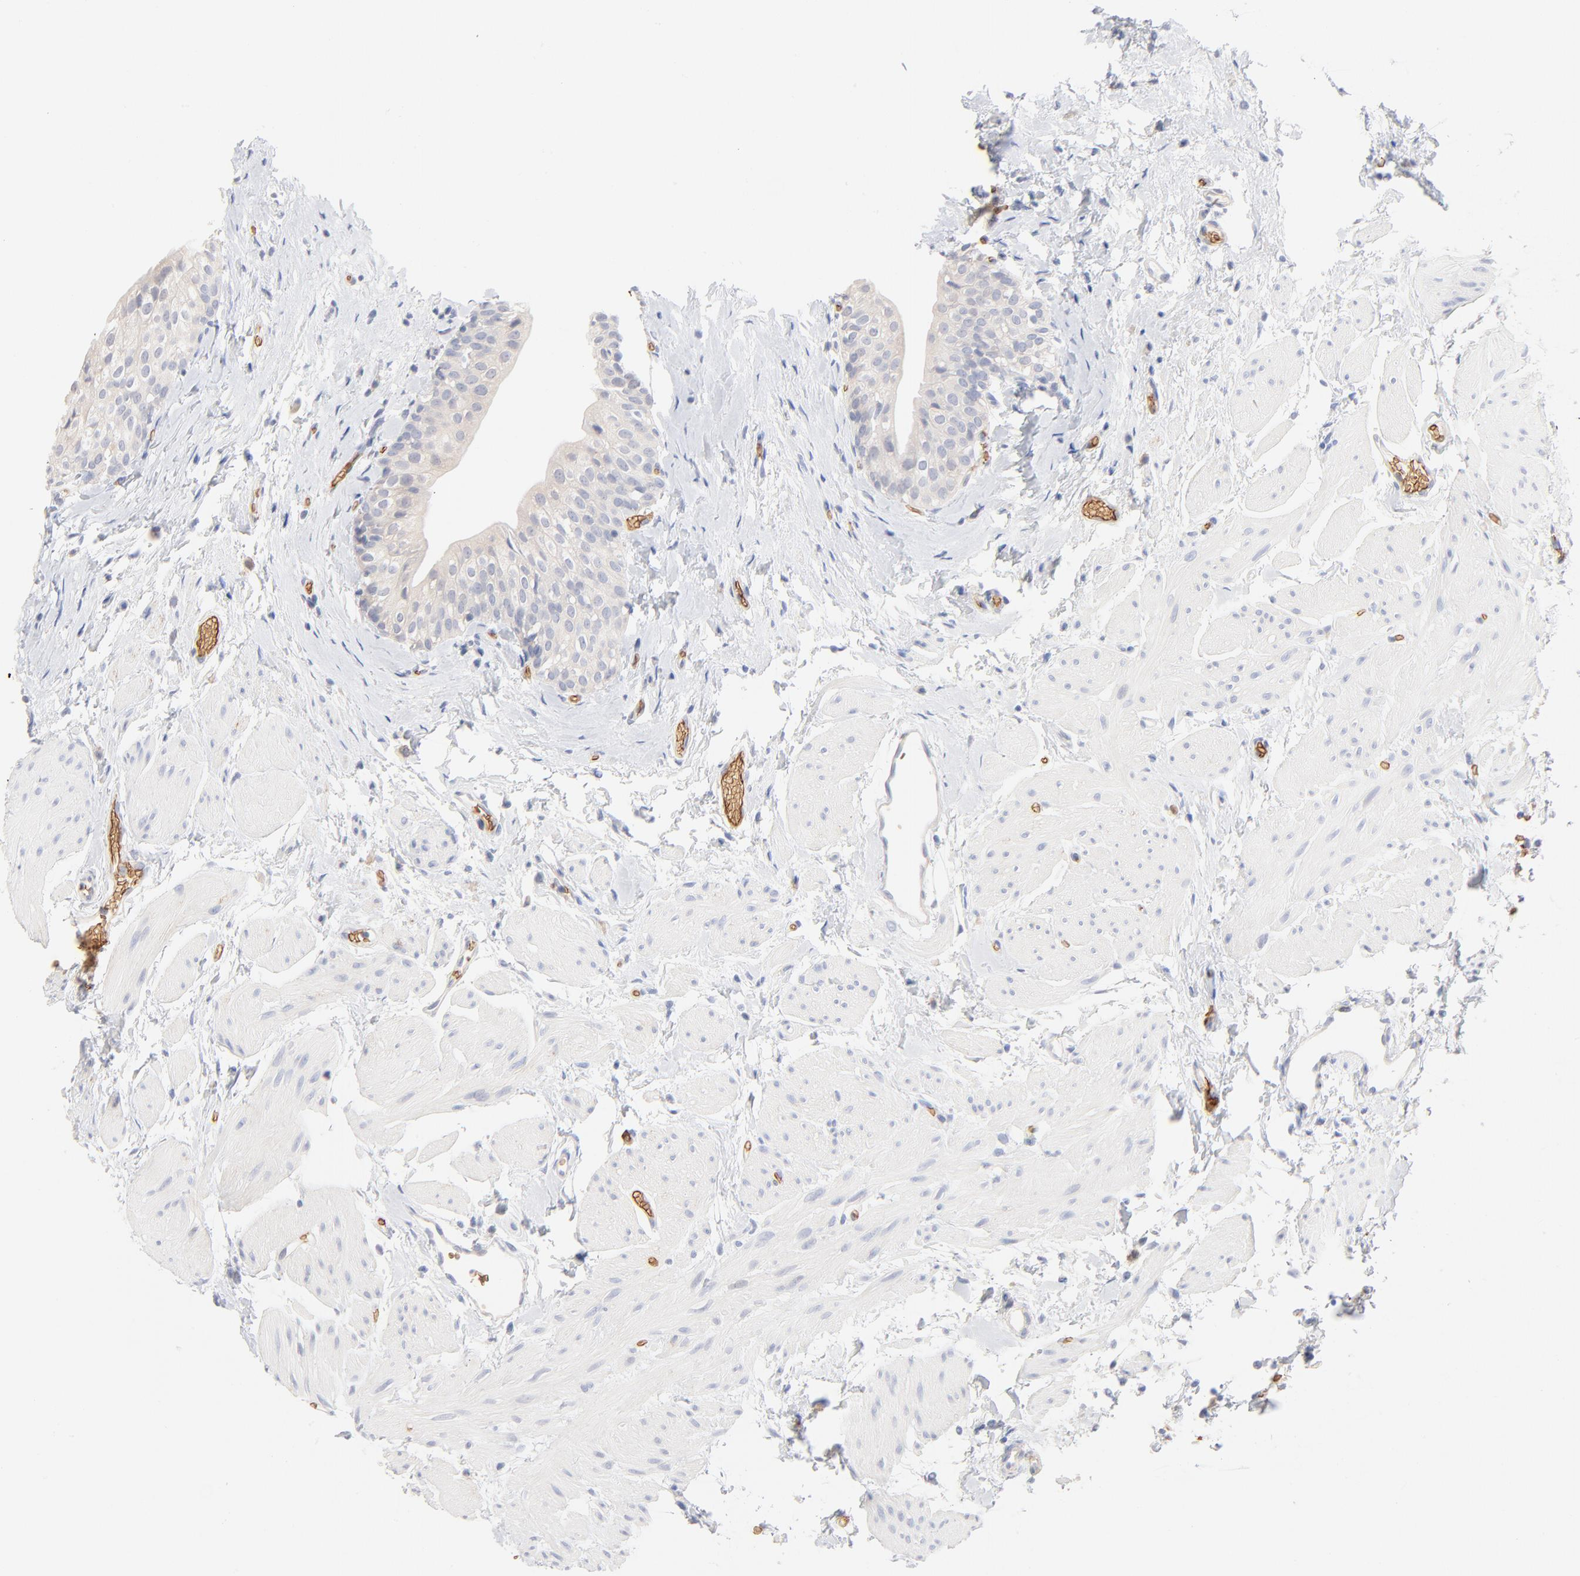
{"staining": {"intensity": "negative", "quantity": "none", "location": "none"}, "tissue": "urinary bladder", "cell_type": "Urothelial cells", "image_type": "normal", "snomed": [{"axis": "morphology", "description": "Normal tissue, NOS"}, {"axis": "topography", "description": "Urinary bladder"}], "caption": "A high-resolution micrograph shows IHC staining of unremarkable urinary bladder, which demonstrates no significant staining in urothelial cells. (Immunohistochemistry, brightfield microscopy, high magnification).", "gene": "SPTB", "patient": {"sex": "male", "age": 59}}